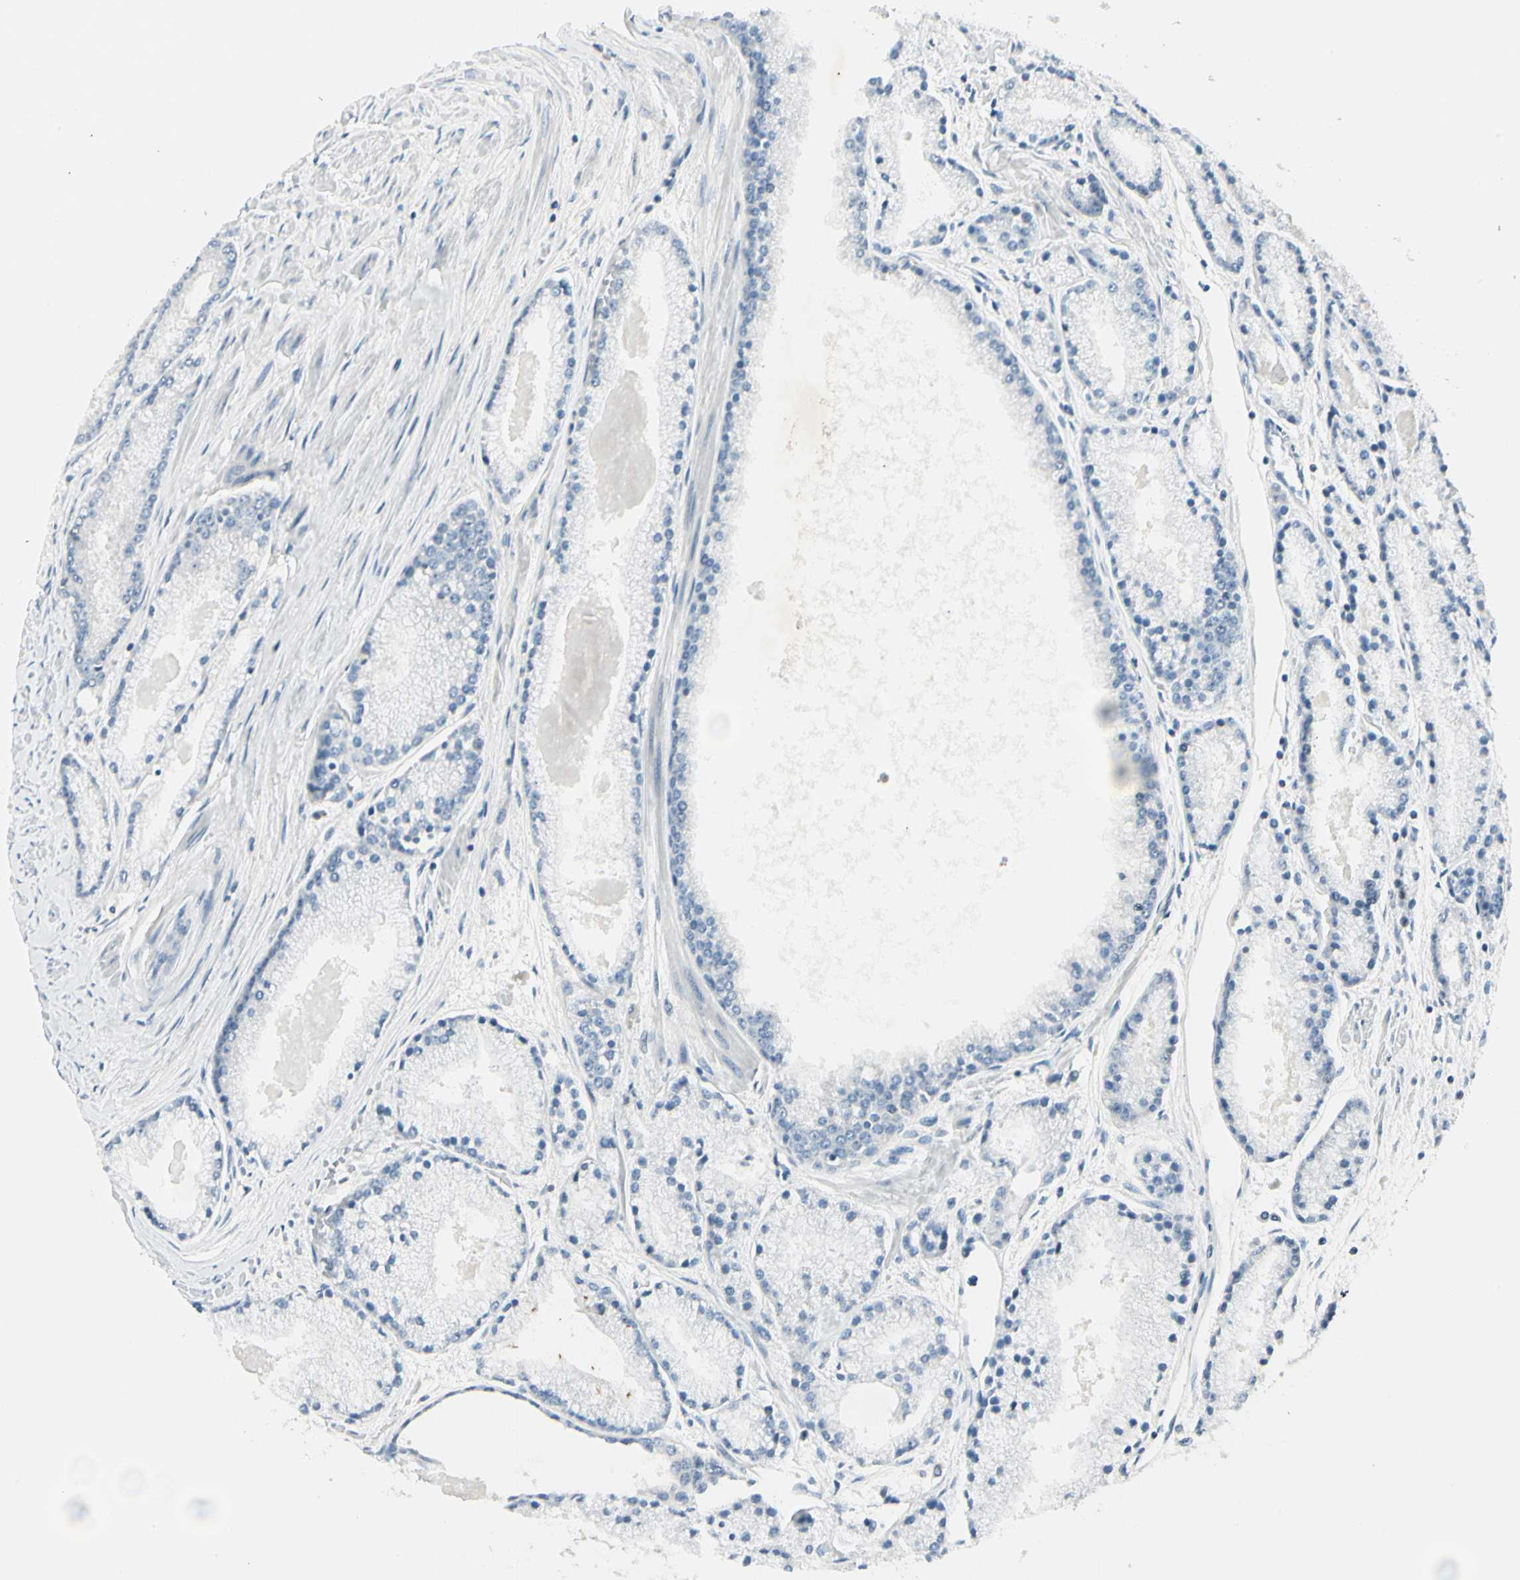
{"staining": {"intensity": "negative", "quantity": "none", "location": "none"}, "tissue": "prostate cancer", "cell_type": "Tumor cells", "image_type": "cancer", "snomed": [{"axis": "morphology", "description": "Adenocarcinoma, High grade"}, {"axis": "topography", "description": "Prostate"}], "caption": "An image of human prostate cancer is negative for staining in tumor cells.", "gene": "PITX1", "patient": {"sex": "male", "age": 61}}